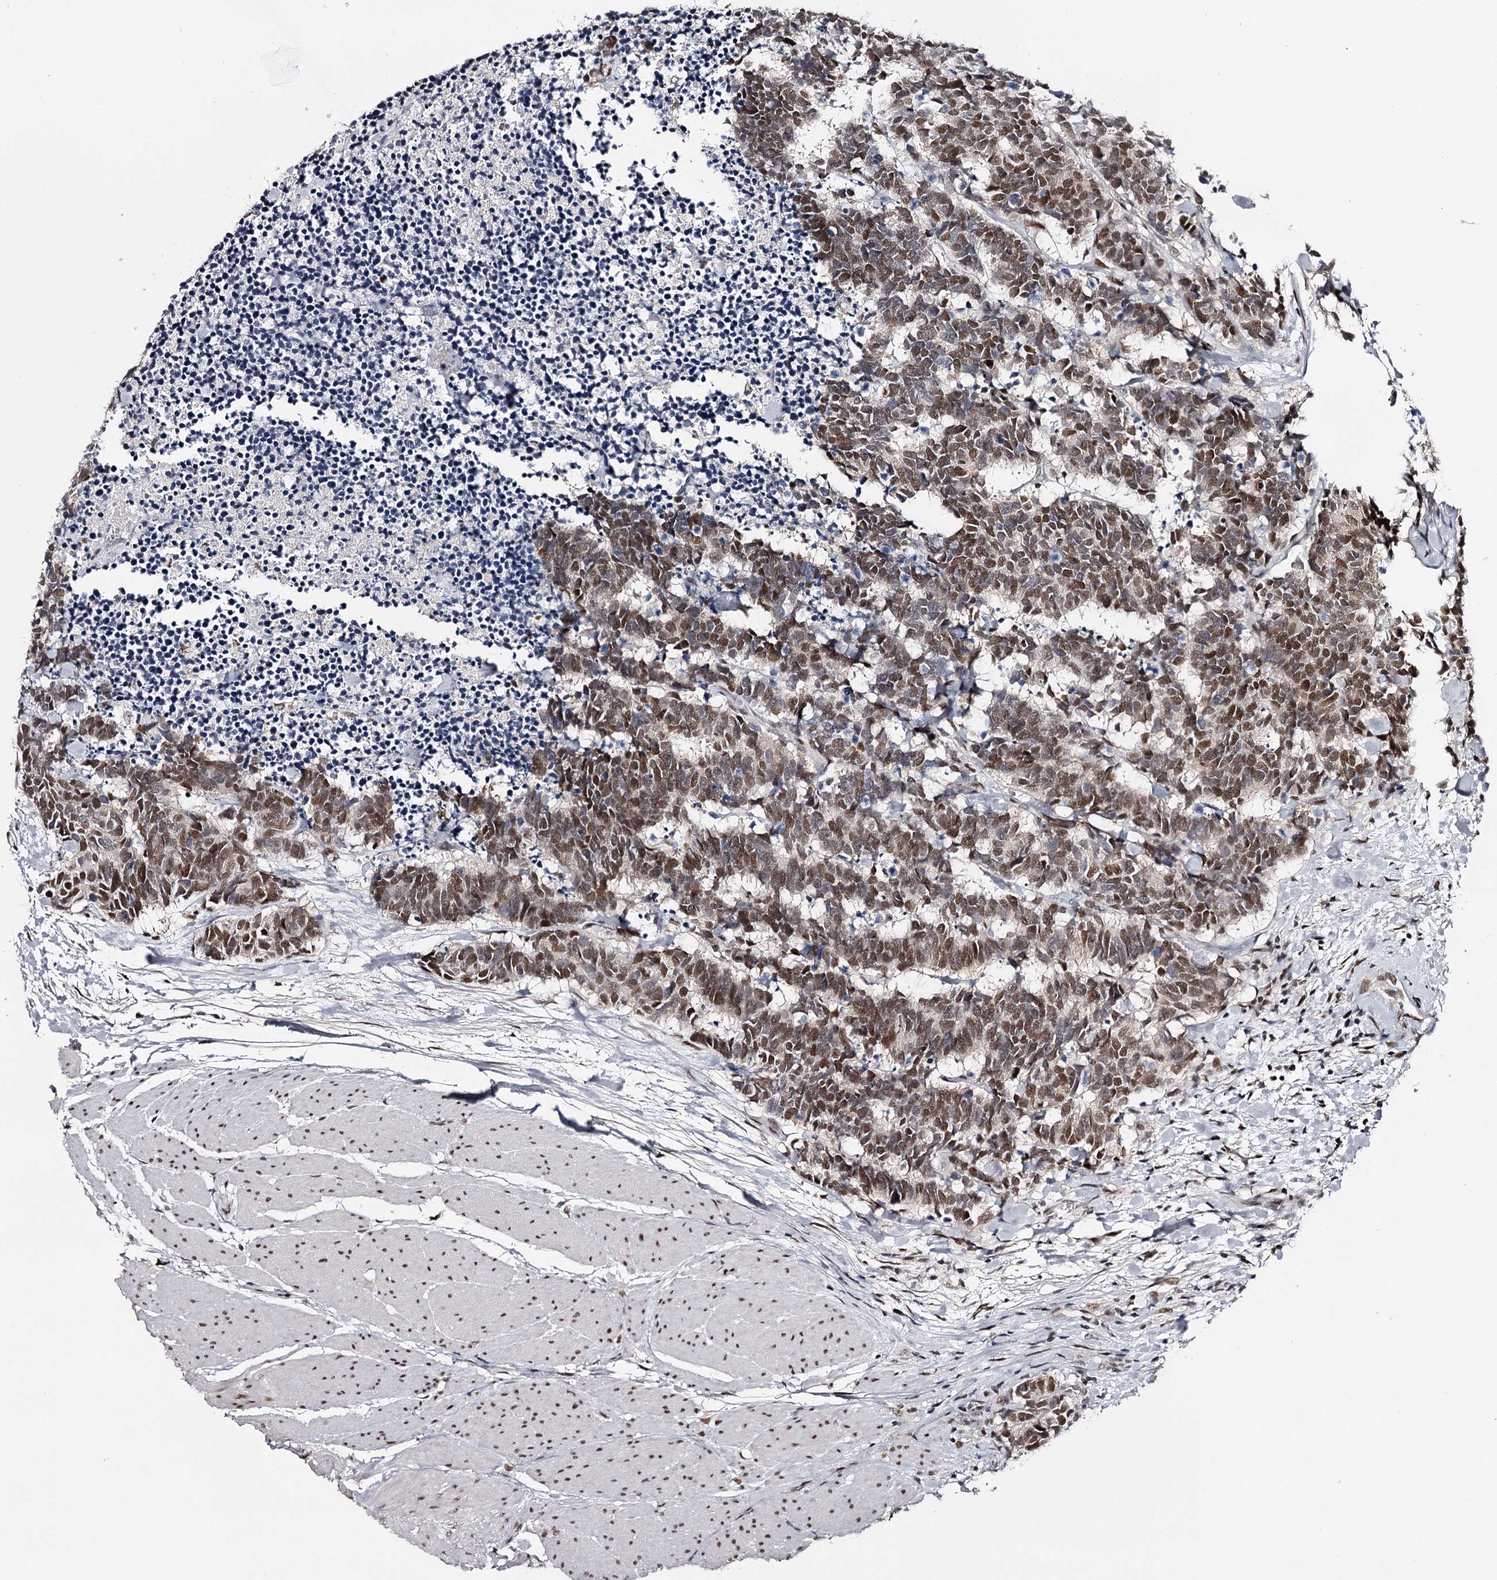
{"staining": {"intensity": "moderate", "quantity": ">75%", "location": "nuclear"}, "tissue": "carcinoid", "cell_type": "Tumor cells", "image_type": "cancer", "snomed": [{"axis": "morphology", "description": "Carcinoma, NOS"}, {"axis": "morphology", "description": "Carcinoid, malignant, NOS"}, {"axis": "topography", "description": "Urinary bladder"}], "caption": "There is medium levels of moderate nuclear staining in tumor cells of carcinoid (malignant), as demonstrated by immunohistochemical staining (brown color).", "gene": "TTC33", "patient": {"sex": "male", "age": 57}}